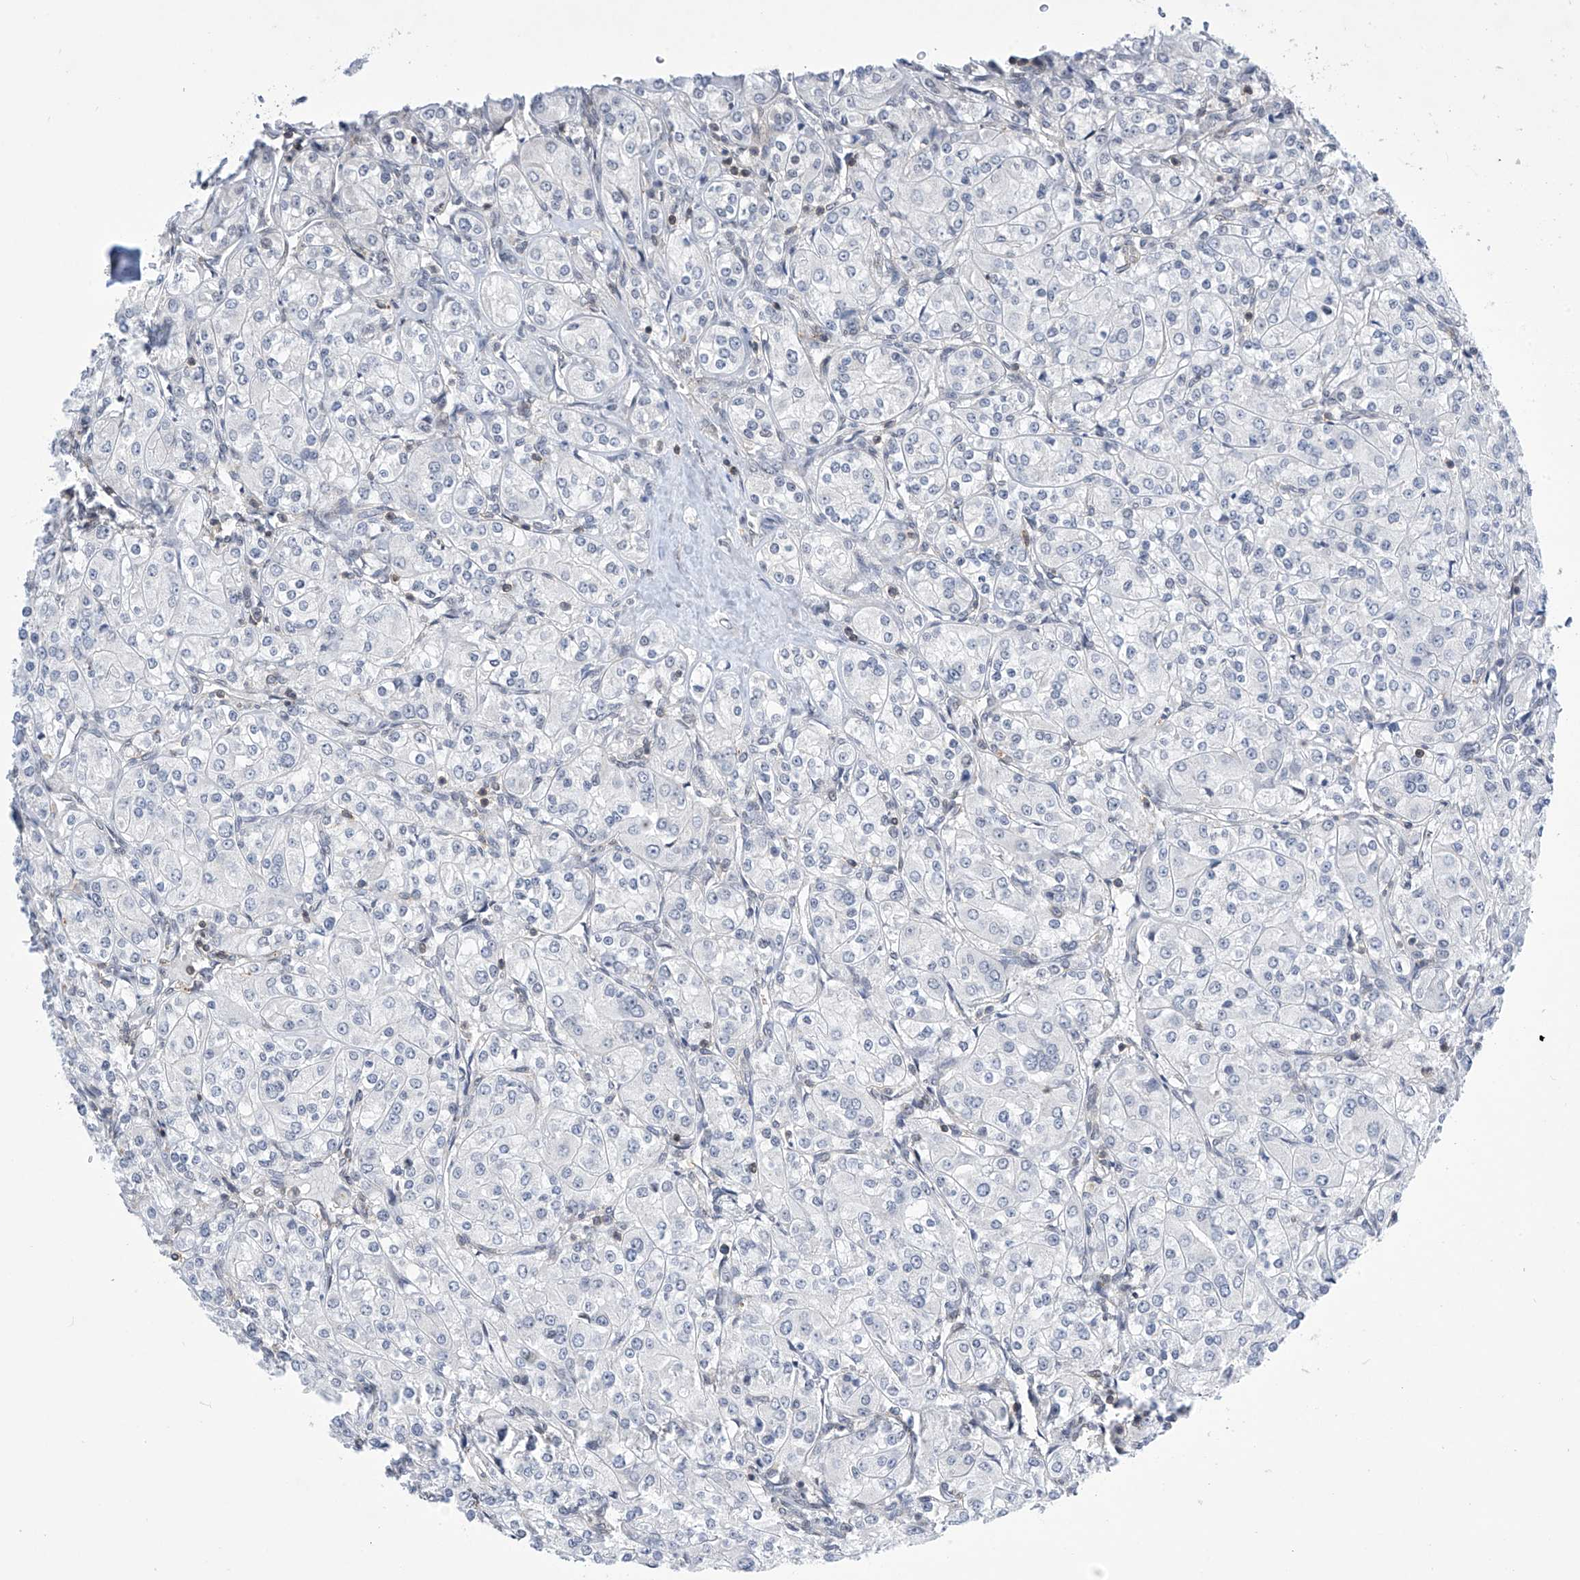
{"staining": {"intensity": "negative", "quantity": "none", "location": "none"}, "tissue": "renal cancer", "cell_type": "Tumor cells", "image_type": "cancer", "snomed": [{"axis": "morphology", "description": "Adenocarcinoma, NOS"}, {"axis": "topography", "description": "Kidney"}], "caption": "Immunohistochemical staining of renal adenocarcinoma reveals no significant staining in tumor cells.", "gene": "MSL3", "patient": {"sex": "male", "age": 77}}